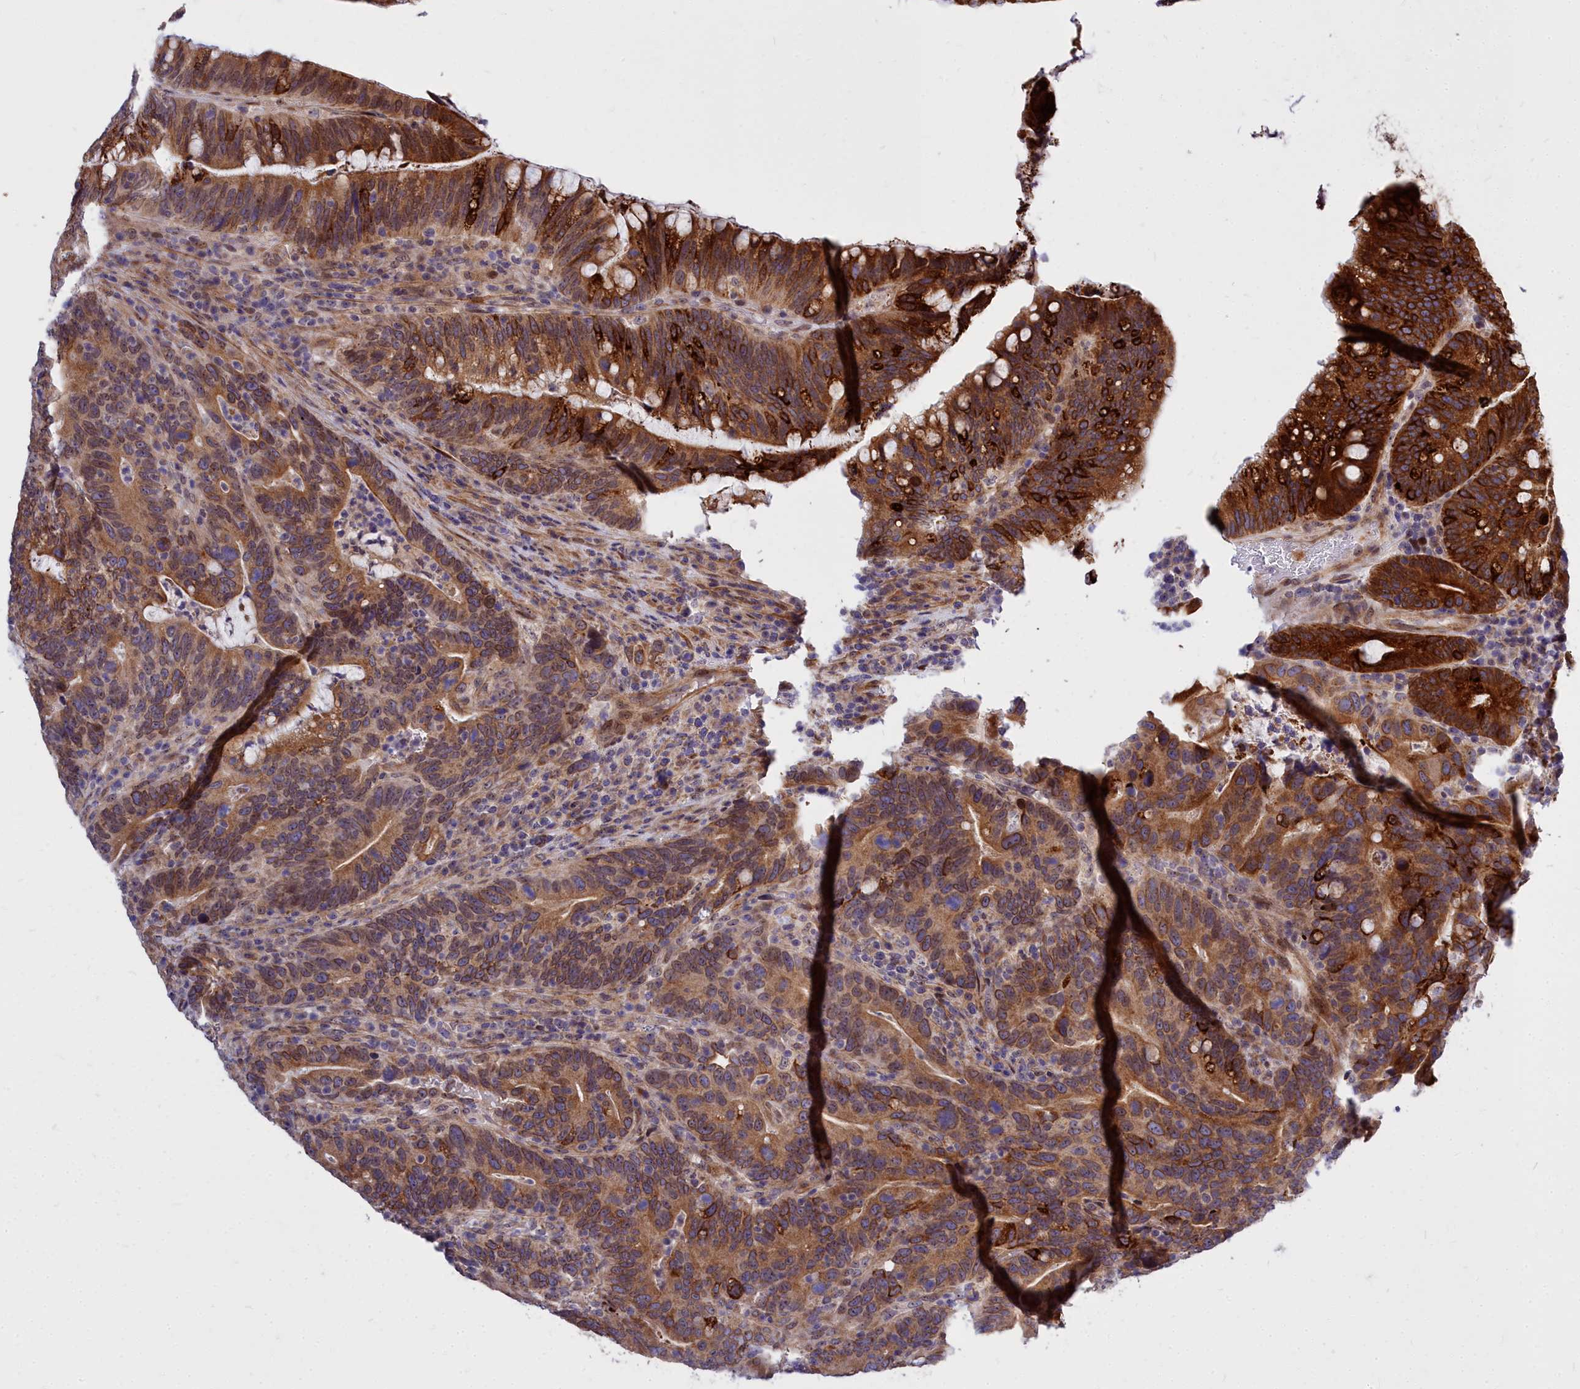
{"staining": {"intensity": "strong", "quantity": ">75%", "location": "cytoplasmic/membranous"}, "tissue": "colorectal cancer", "cell_type": "Tumor cells", "image_type": "cancer", "snomed": [{"axis": "morphology", "description": "Adenocarcinoma, NOS"}, {"axis": "topography", "description": "Colon"}], "caption": "Human colorectal adenocarcinoma stained with a brown dye shows strong cytoplasmic/membranous positive staining in approximately >75% of tumor cells.", "gene": "ABCB8", "patient": {"sex": "female", "age": 66}}